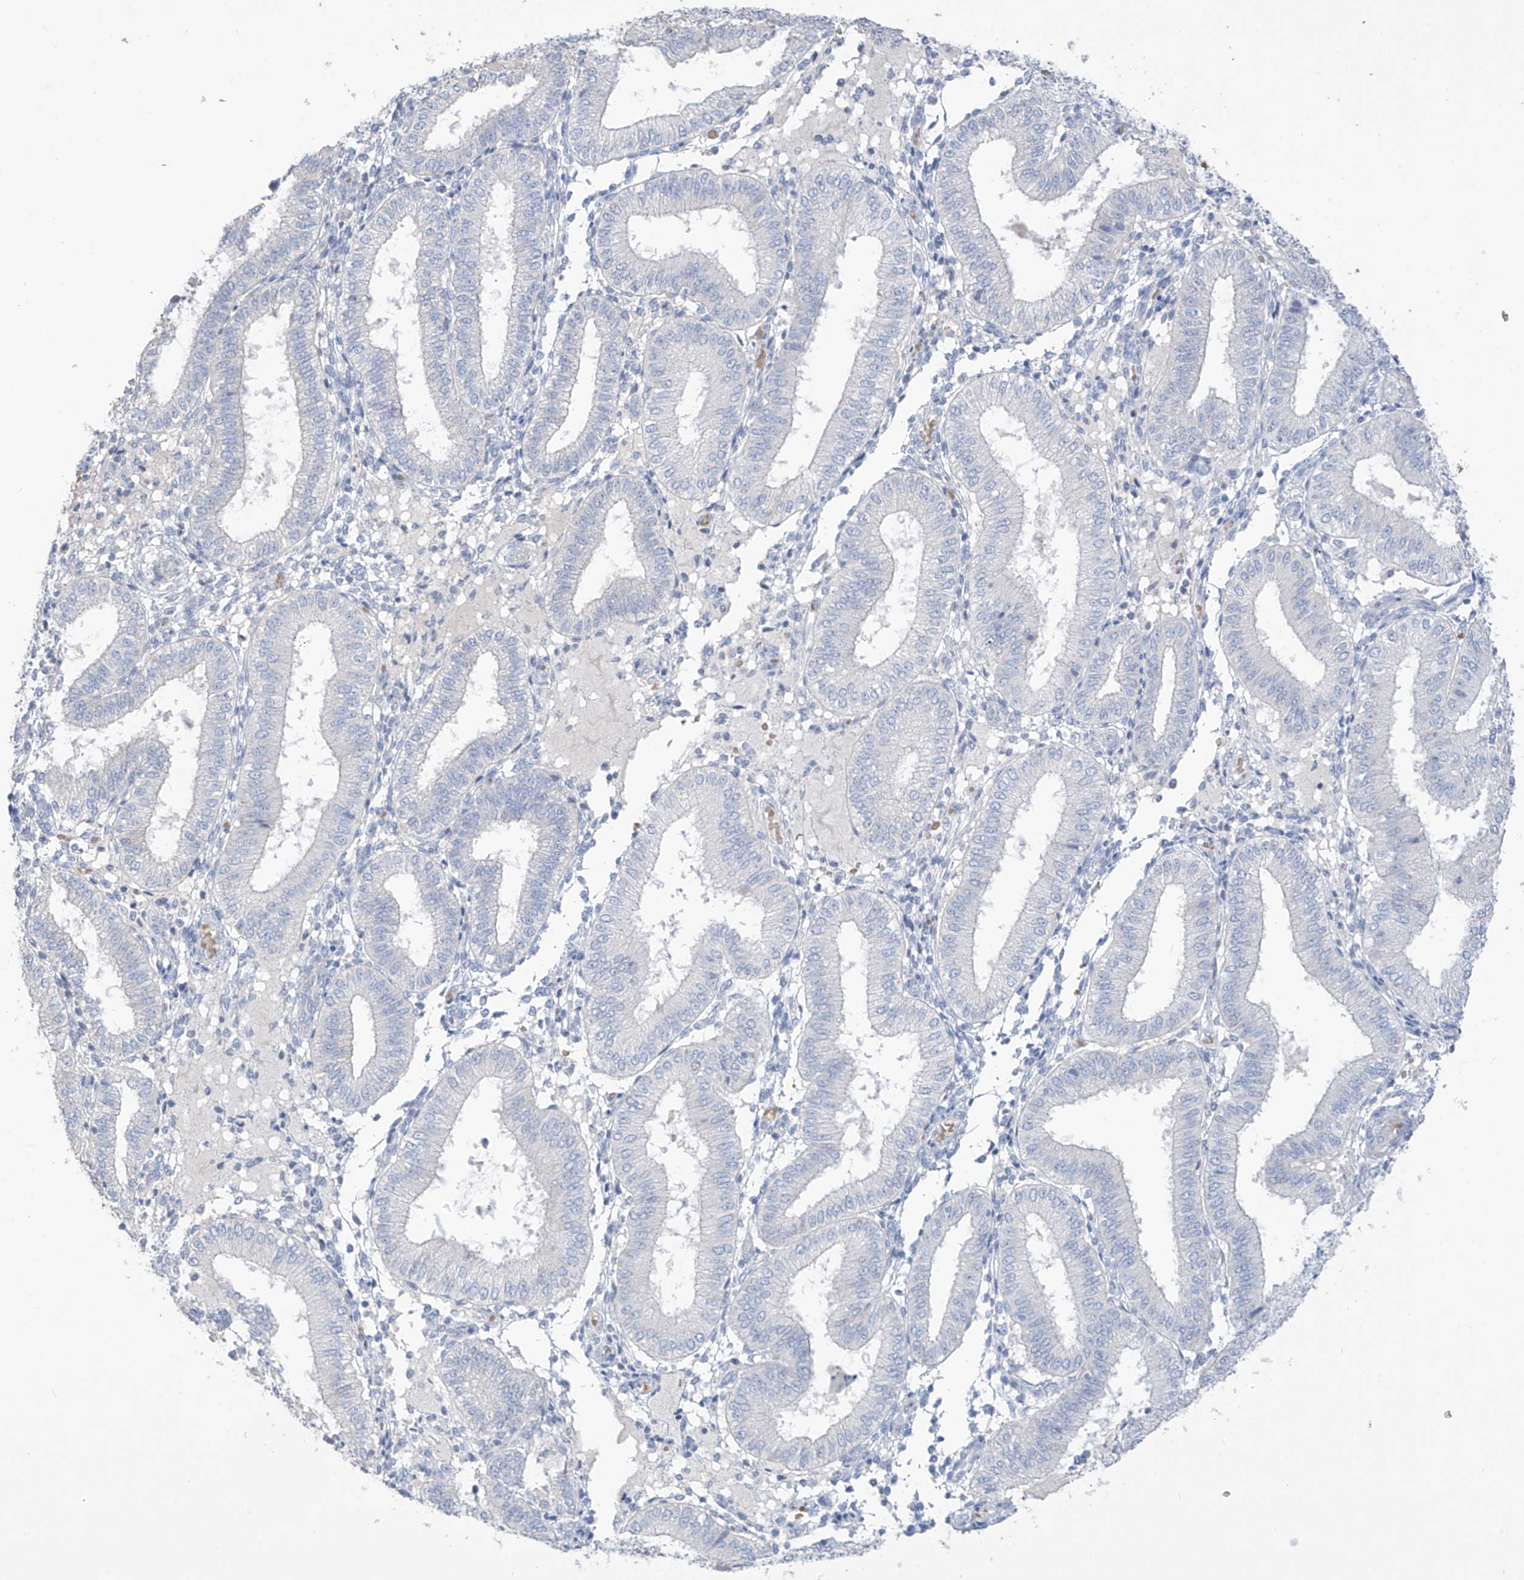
{"staining": {"intensity": "negative", "quantity": "none", "location": "none"}, "tissue": "endometrium", "cell_type": "Cells in endometrial stroma", "image_type": "normal", "snomed": [{"axis": "morphology", "description": "Normal tissue, NOS"}, {"axis": "topography", "description": "Endometrium"}], "caption": "A high-resolution photomicrograph shows IHC staining of normal endometrium, which exhibits no significant expression in cells in endometrial stroma. (DAB (3,3'-diaminobenzidine) immunohistochemistry (IHC) visualized using brightfield microscopy, high magnification).", "gene": "ASPRV1", "patient": {"sex": "female", "age": 39}}